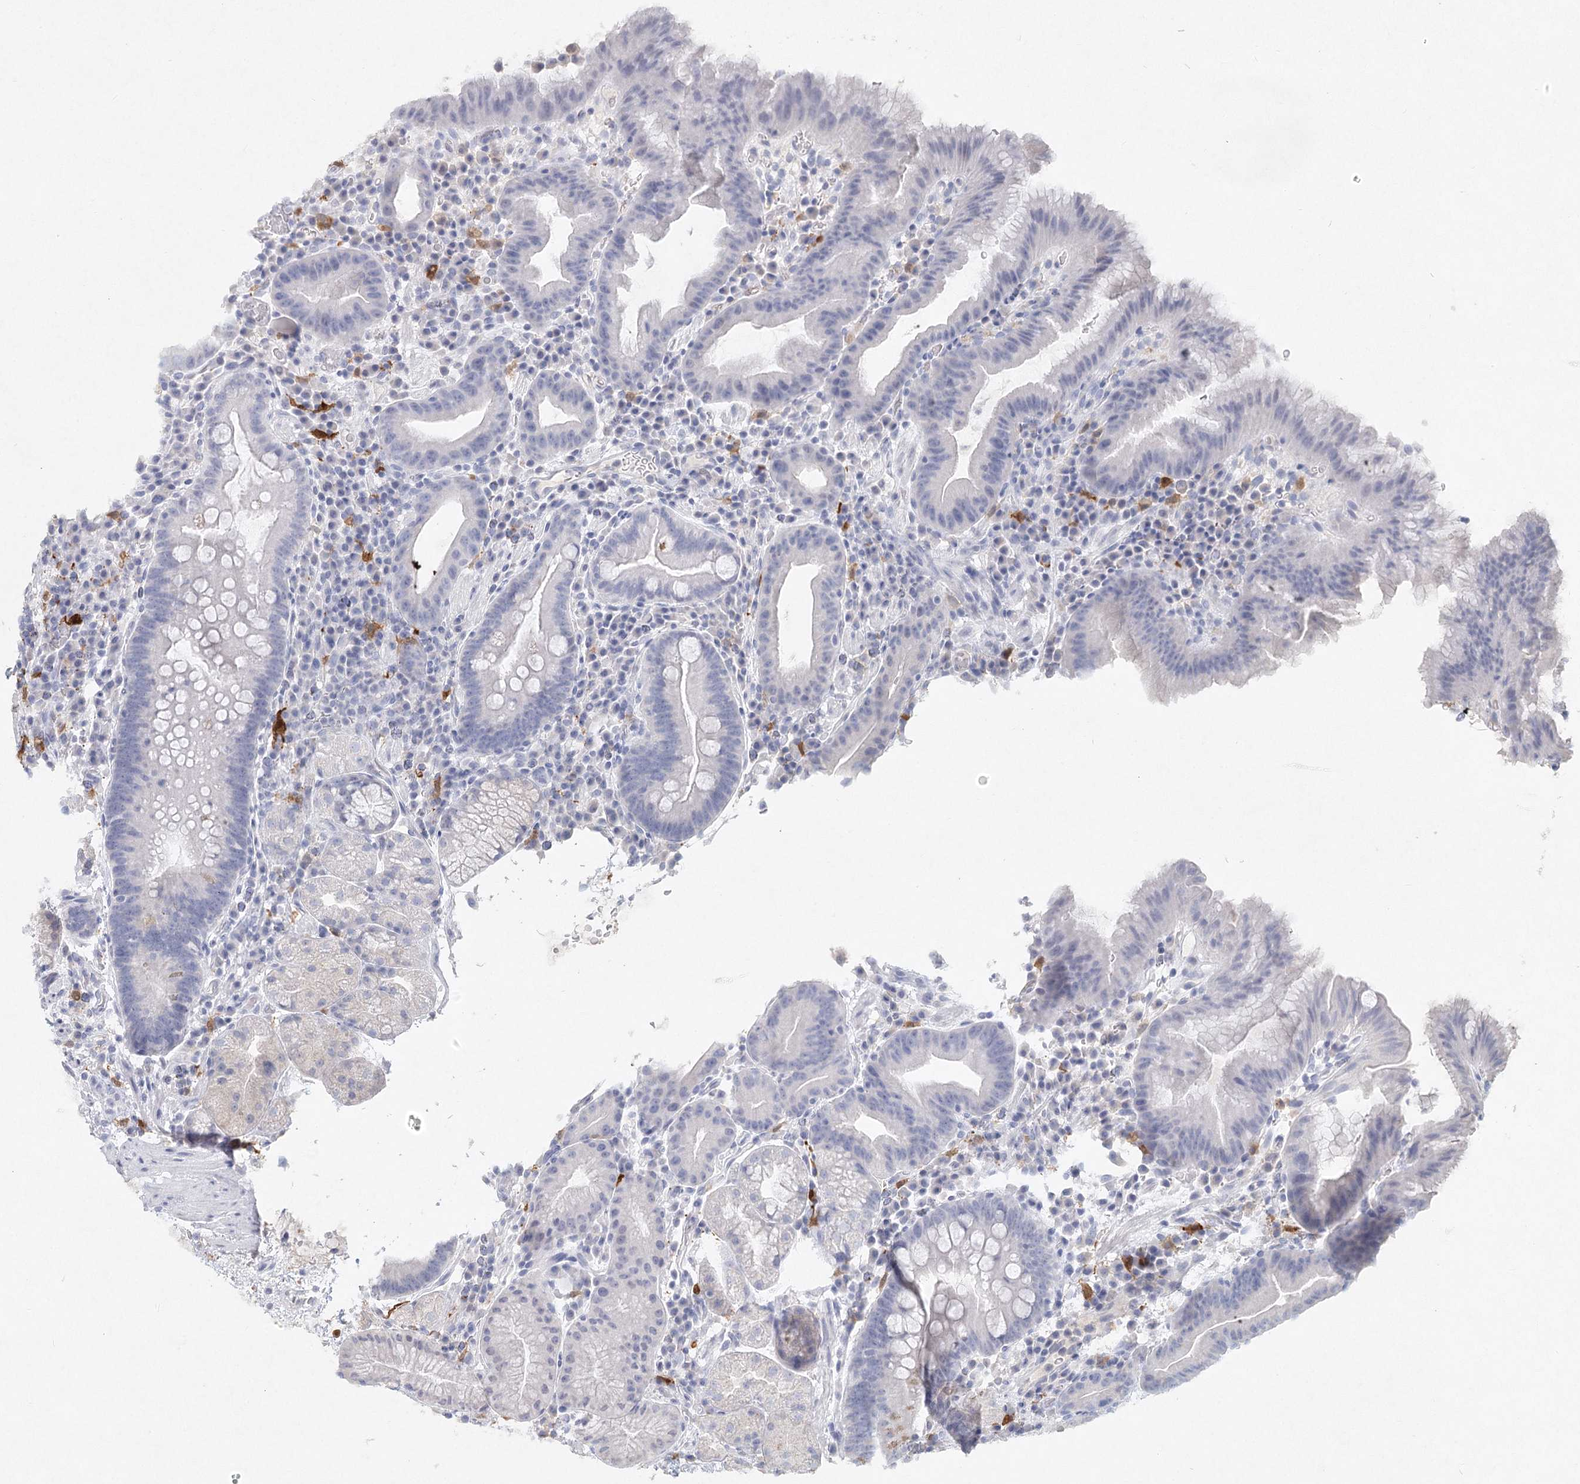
{"staining": {"intensity": "negative", "quantity": "none", "location": "none"}, "tissue": "stomach", "cell_type": "Glandular cells", "image_type": "normal", "snomed": [{"axis": "morphology", "description": "Normal tissue, NOS"}, {"axis": "morphology", "description": "Inflammation, NOS"}, {"axis": "topography", "description": "Stomach"}], "caption": "Immunohistochemistry (IHC) image of unremarkable stomach: stomach stained with DAB (3,3'-diaminobenzidine) demonstrates no significant protein expression in glandular cells.", "gene": "ARSI", "patient": {"sex": "male", "age": 79}}